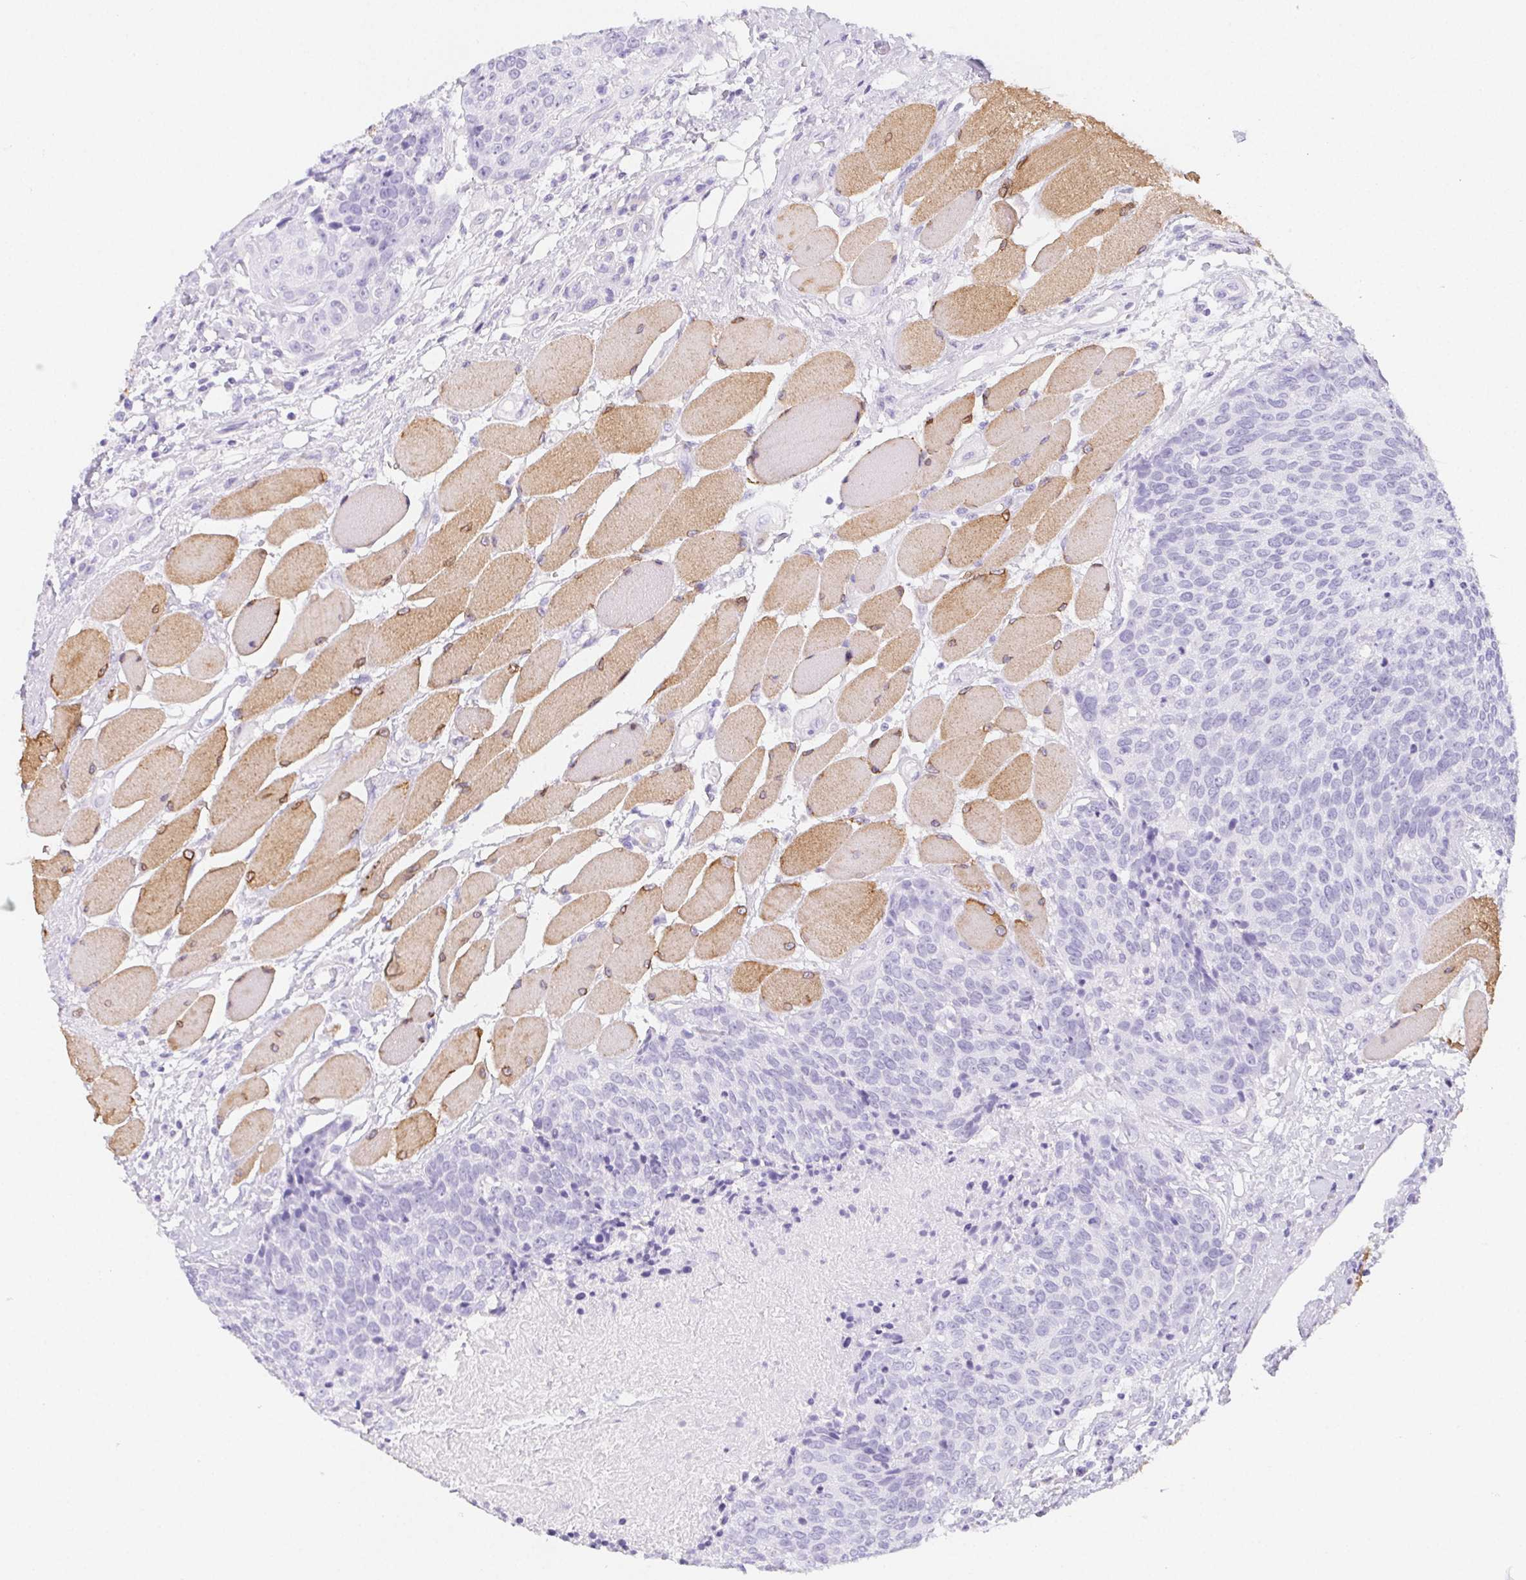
{"staining": {"intensity": "negative", "quantity": "none", "location": "none"}, "tissue": "head and neck cancer", "cell_type": "Tumor cells", "image_type": "cancer", "snomed": [{"axis": "morphology", "description": "Squamous cell carcinoma, NOS"}, {"axis": "topography", "description": "Oral tissue"}, {"axis": "topography", "description": "Head-Neck"}], "caption": "IHC image of head and neck cancer stained for a protein (brown), which shows no expression in tumor cells. The staining was performed using DAB to visualize the protein expression in brown, while the nuclei were stained in blue with hematoxylin (Magnification: 20x).", "gene": "HRC", "patient": {"sex": "male", "age": 64}}